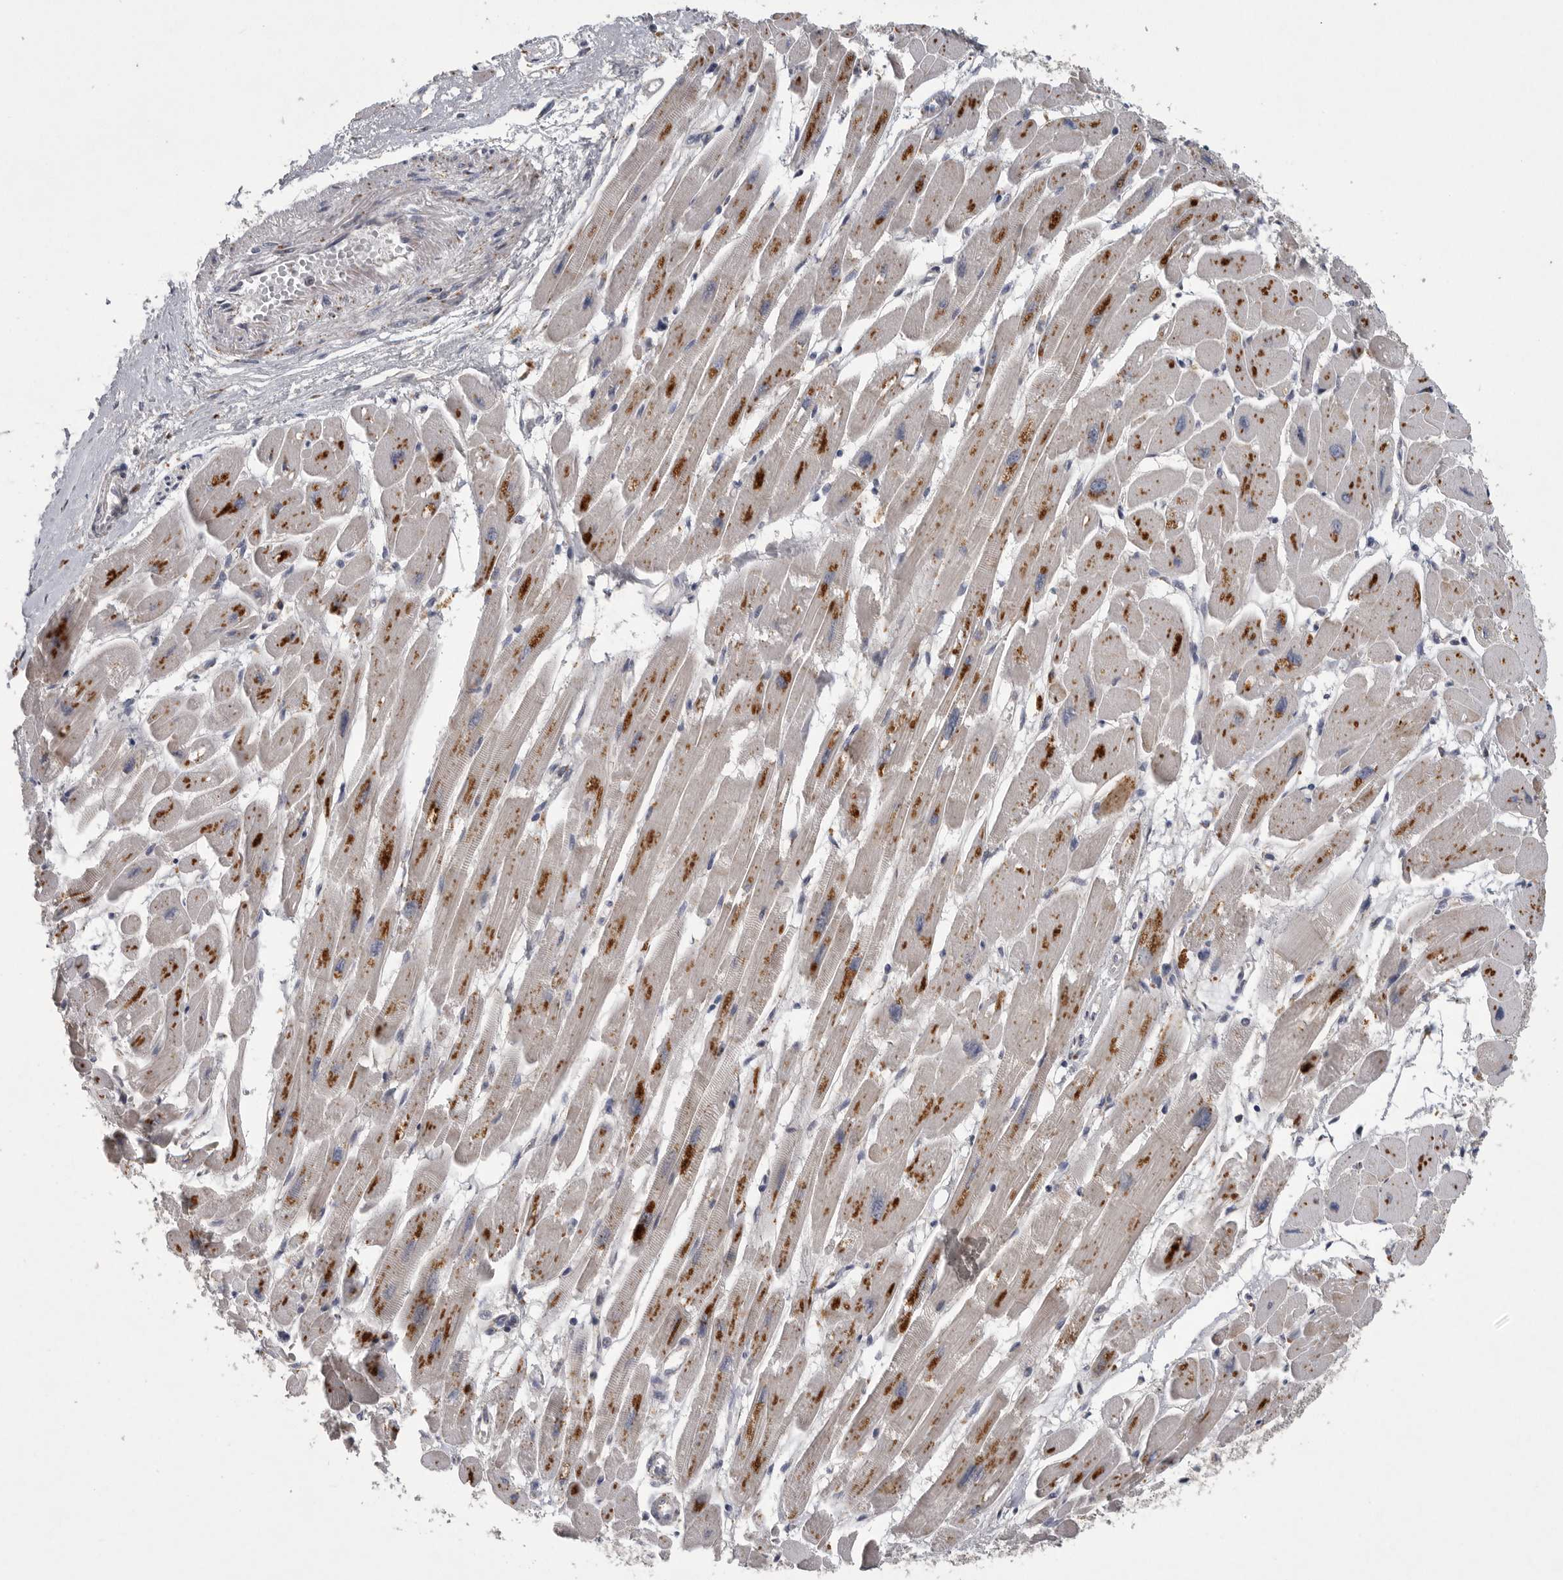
{"staining": {"intensity": "moderate", "quantity": ">75%", "location": "cytoplasmic/membranous"}, "tissue": "heart muscle", "cell_type": "Cardiomyocytes", "image_type": "normal", "snomed": [{"axis": "morphology", "description": "Normal tissue, NOS"}, {"axis": "topography", "description": "Heart"}], "caption": "High-magnification brightfield microscopy of benign heart muscle stained with DAB (3,3'-diaminobenzidine) (brown) and counterstained with hematoxylin (blue). cardiomyocytes exhibit moderate cytoplasmic/membranous positivity is present in approximately>75% of cells.", "gene": "LAMTOR3", "patient": {"sex": "female", "age": 54}}